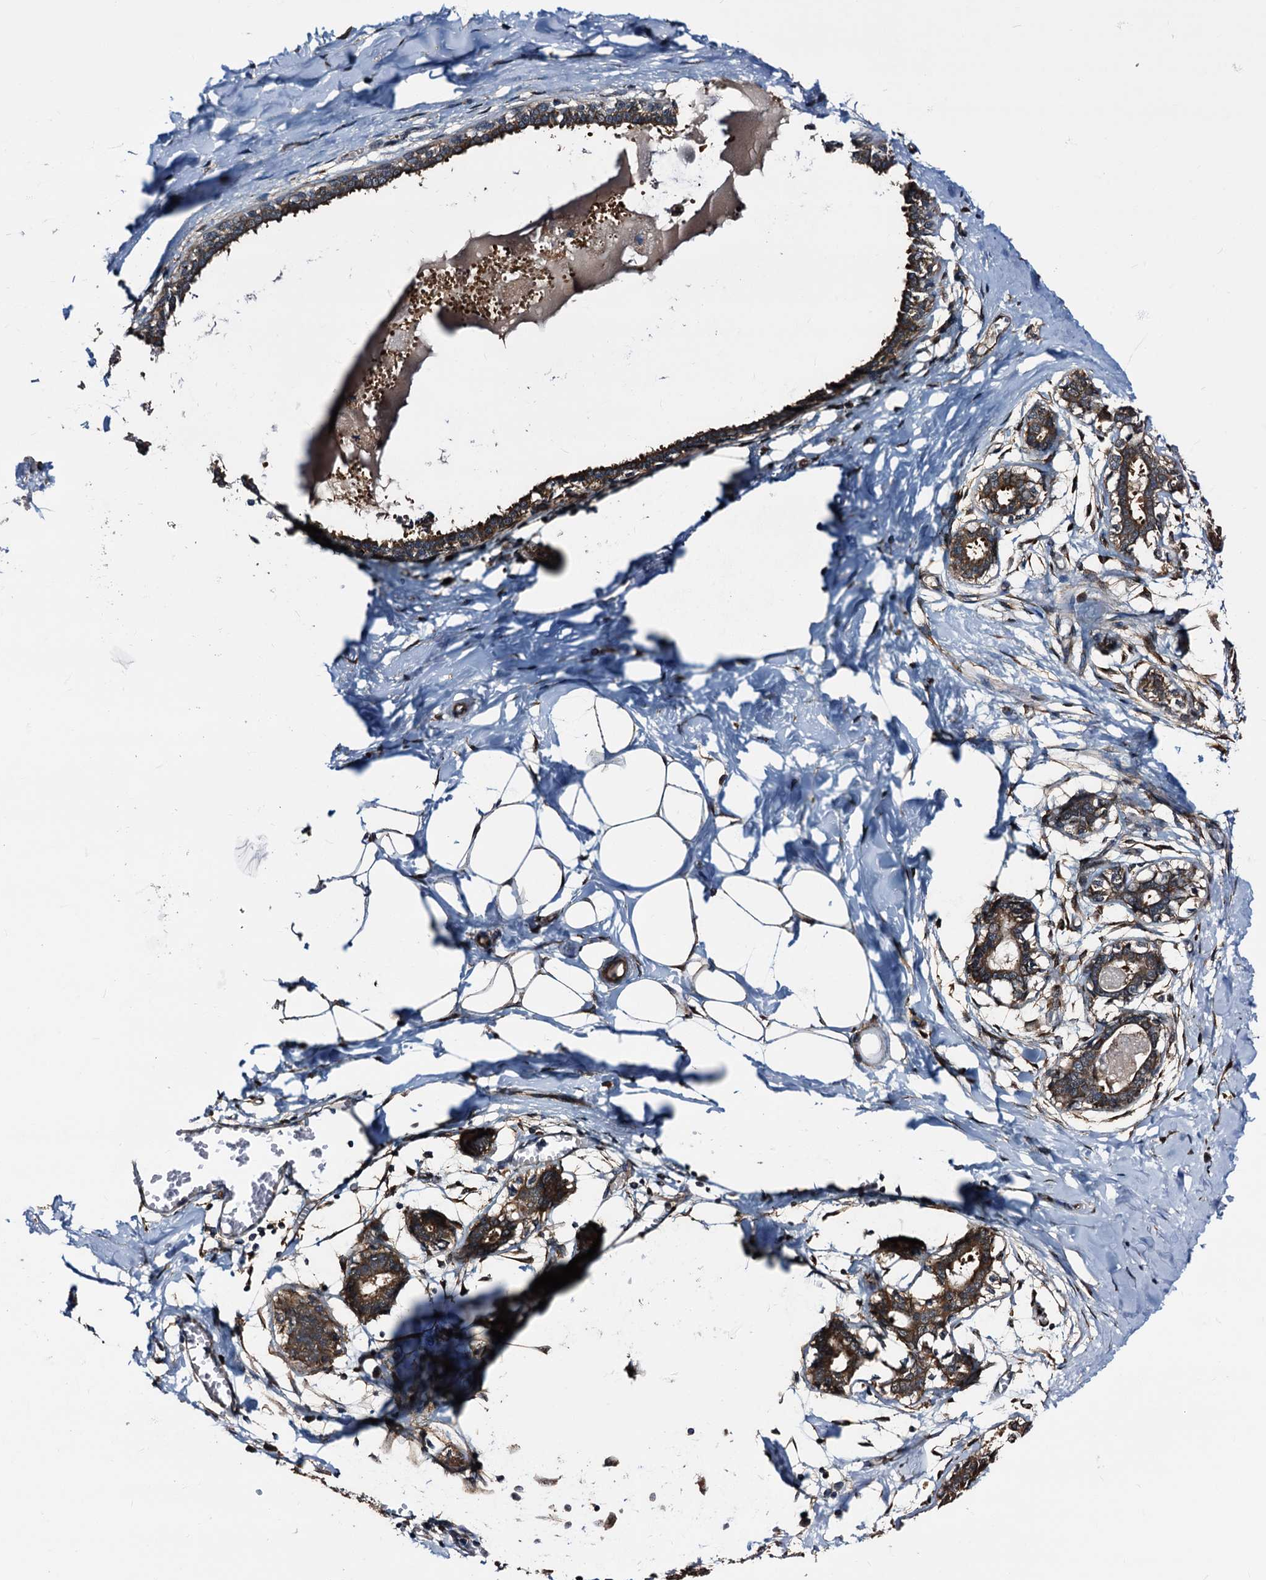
{"staining": {"intensity": "strong", "quantity": "25%-75%", "location": "cytoplasmic/membranous"}, "tissue": "breast", "cell_type": "Adipocytes", "image_type": "normal", "snomed": [{"axis": "morphology", "description": "Normal tissue, NOS"}, {"axis": "topography", "description": "Breast"}], "caption": "Immunohistochemistry of normal human breast displays high levels of strong cytoplasmic/membranous positivity in approximately 25%-75% of adipocytes. (Brightfield microscopy of DAB IHC at high magnification).", "gene": "PEX5", "patient": {"sex": "female", "age": 27}}